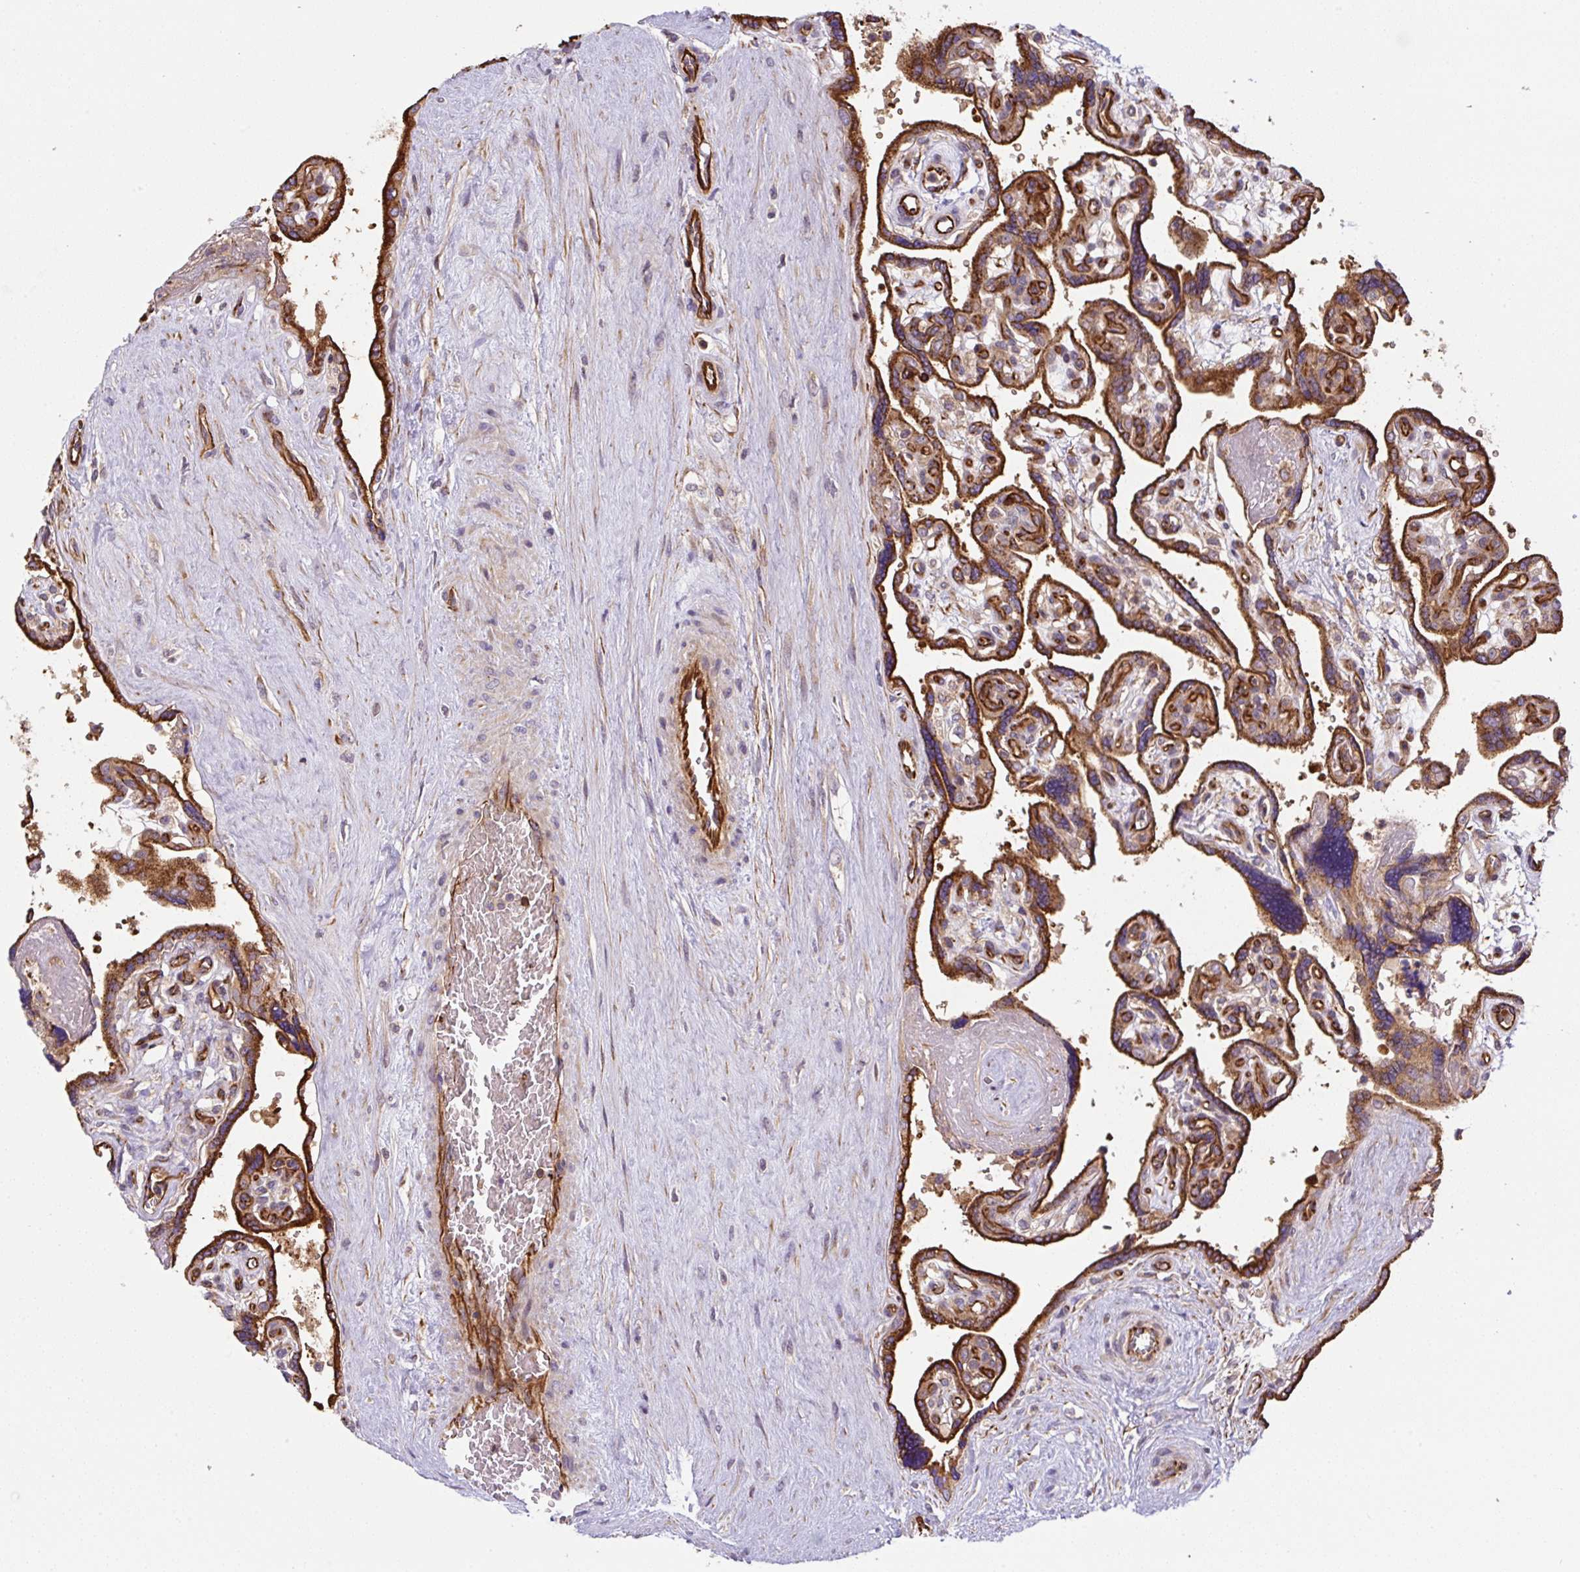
{"staining": {"intensity": "moderate", "quantity": ">75%", "location": "cytoplasmic/membranous"}, "tissue": "placenta", "cell_type": "Decidual cells", "image_type": "normal", "snomed": [{"axis": "morphology", "description": "Normal tissue, NOS"}, {"axis": "topography", "description": "Placenta"}], "caption": "Immunohistochemical staining of benign placenta shows medium levels of moderate cytoplasmic/membranous staining in about >75% of decidual cells. (DAB IHC with brightfield microscopy, high magnification).", "gene": "APOBEC3D", "patient": {"sex": "female", "age": 39}}